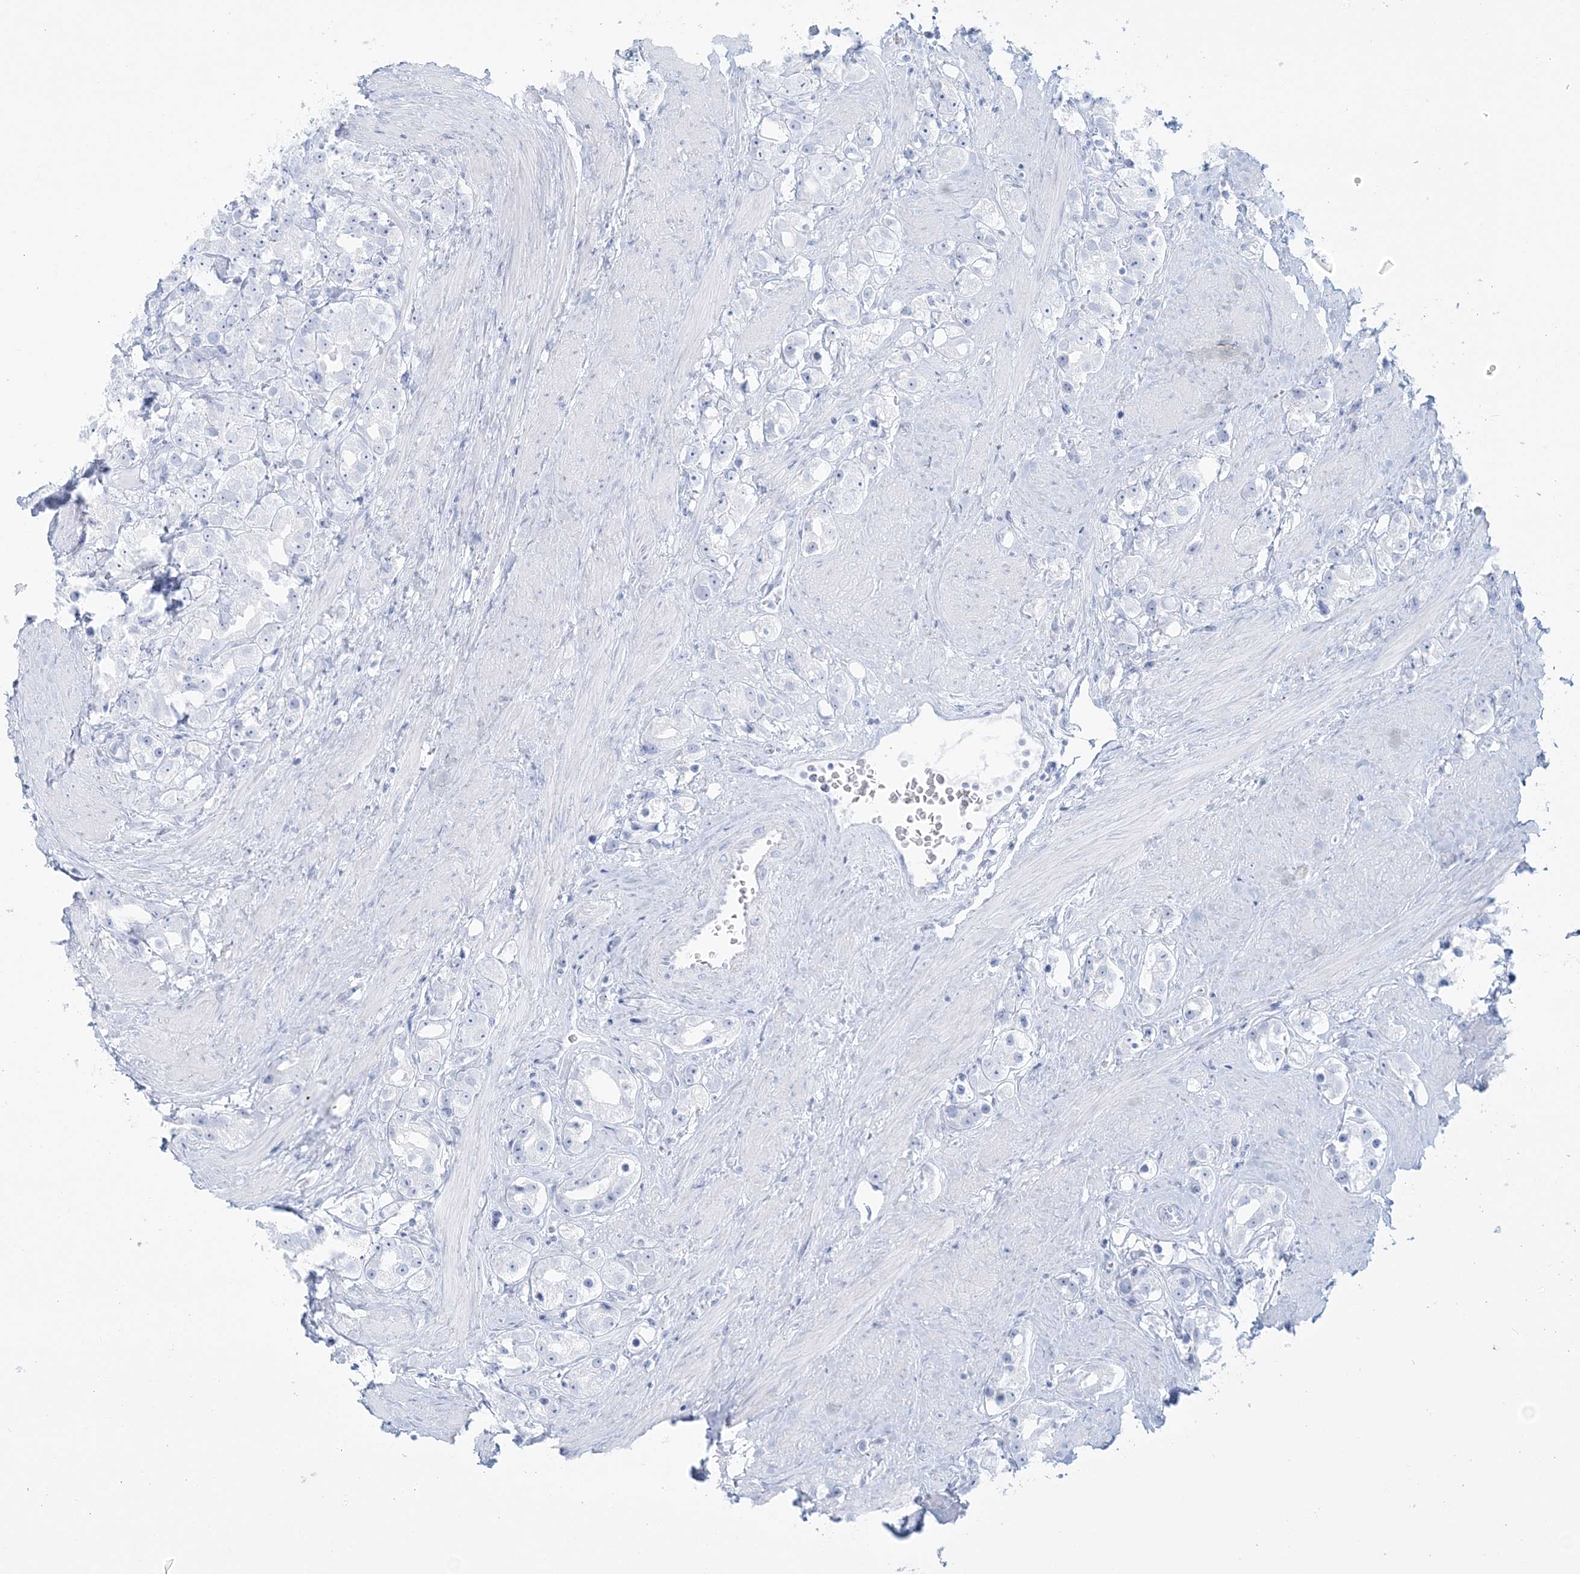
{"staining": {"intensity": "negative", "quantity": "none", "location": "none"}, "tissue": "prostate cancer", "cell_type": "Tumor cells", "image_type": "cancer", "snomed": [{"axis": "morphology", "description": "Adenocarcinoma, NOS"}, {"axis": "topography", "description": "Prostate"}], "caption": "Immunohistochemistry (IHC) photomicrograph of human prostate cancer stained for a protein (brown), which displays no expression in tumor cells.", "gene": "ADGB", "patient": {"sex": "male", "age": 79}}